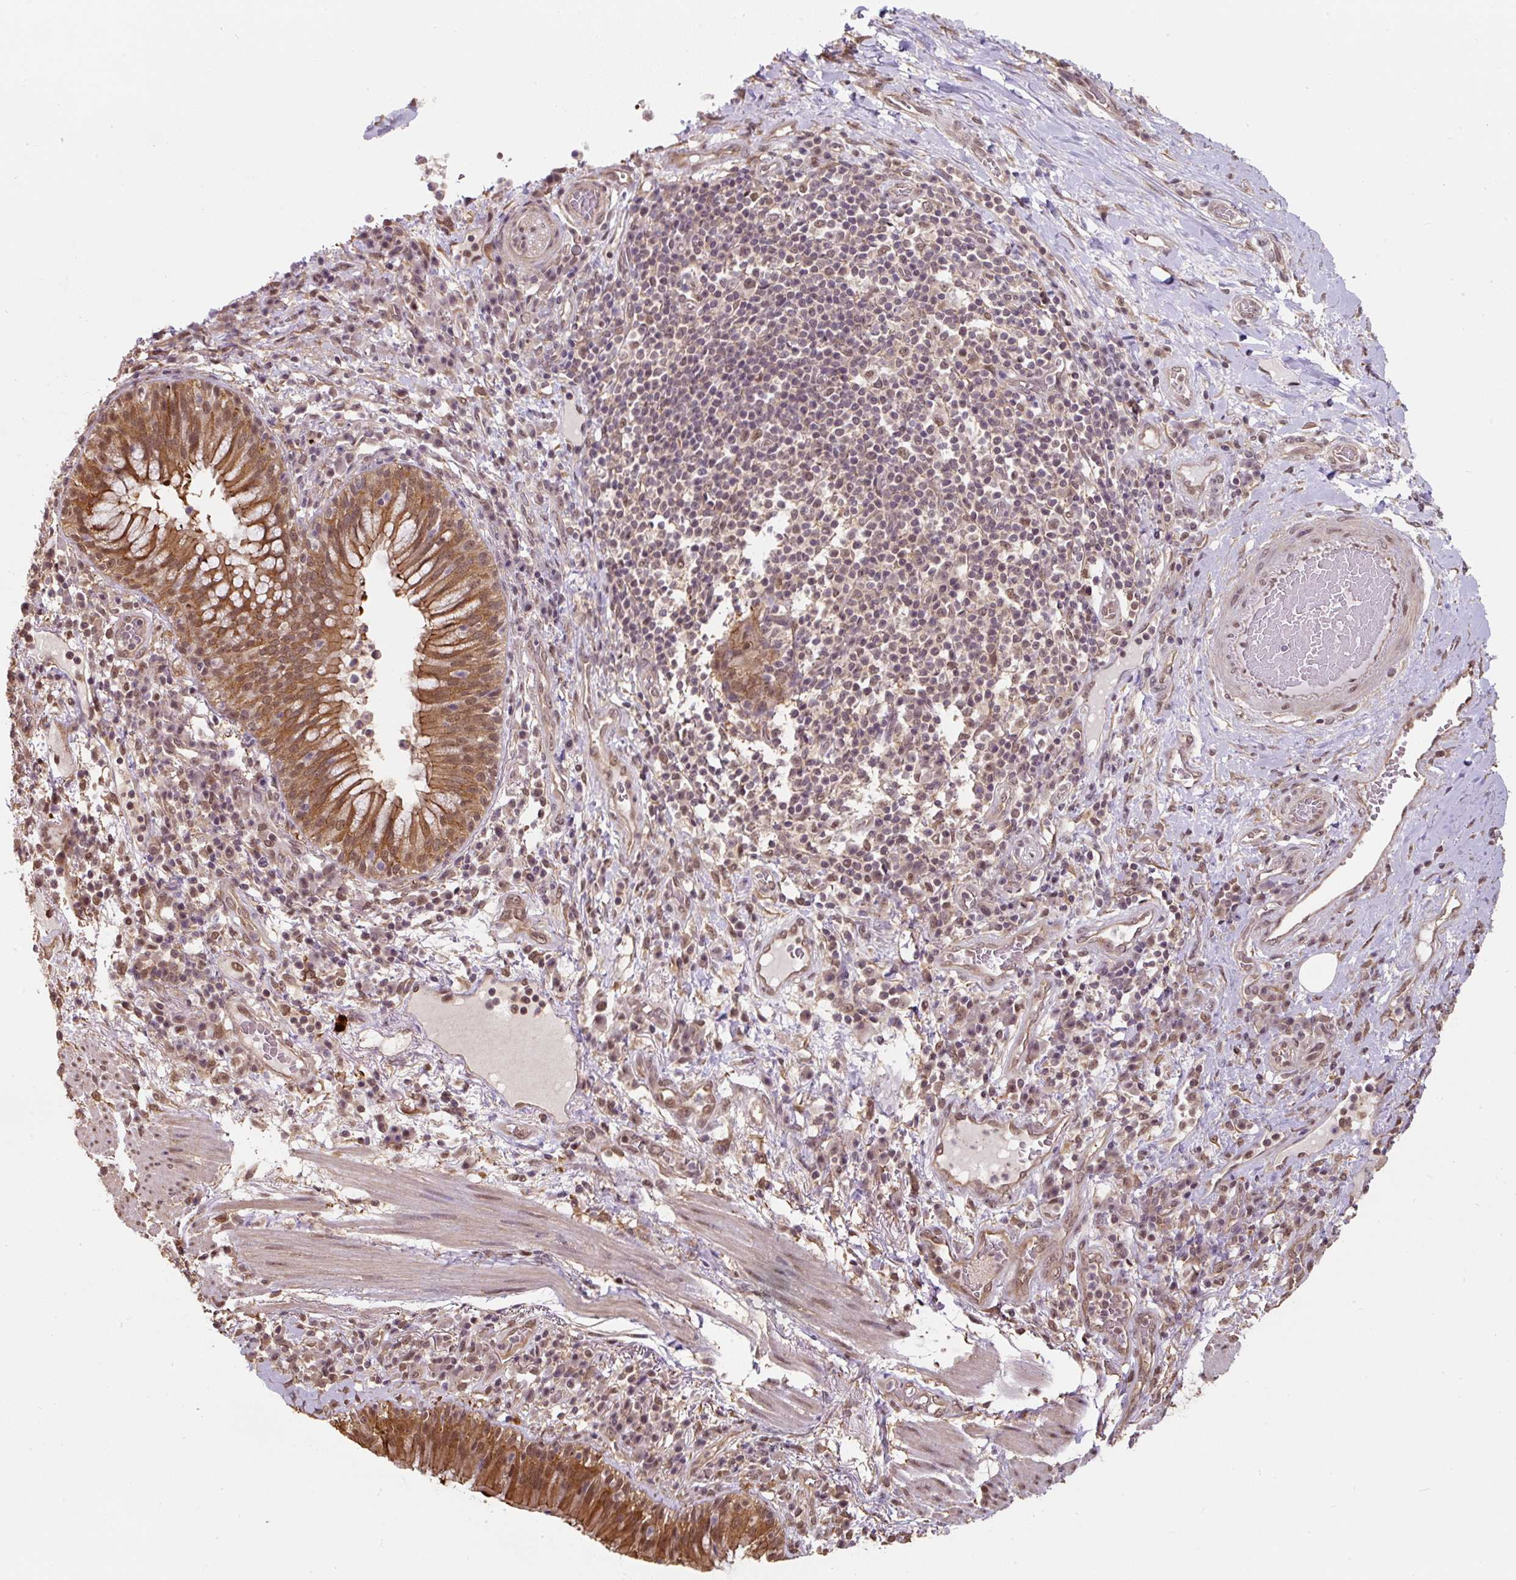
{"staining": {"intensity": "moderate", "quantity": ">75%", "location": "cytoplasmic/membranous,nuclear"}, "tissue": "bronchus", "cell_type": "Respiratory epithelial cells", "image_type": "normal", "snomed": [{"axis": "morphology", "description": "Normal tissue, NOS"}, {"axis": "topography", "description": "Cartilage tissue"}, {"axis": "topography", "description": "Bronchus"}], "caption": "IHC staining of unremarkable bronchus, which shows medium levels of moderate cytoplasmic/membranous,nuclear positivity in about >75% of respiratory epithelial cells indicating moderate cytoplasmic/membranous,nuclear protein positivity. The staining was performed using DAB (3,3'-diaminobenzidine) (brown) for protein detection and nuclei were counterstained in hematoxylin (blue).", "gene": "ST13", "patient": {"sex": "male", "age": 56}}